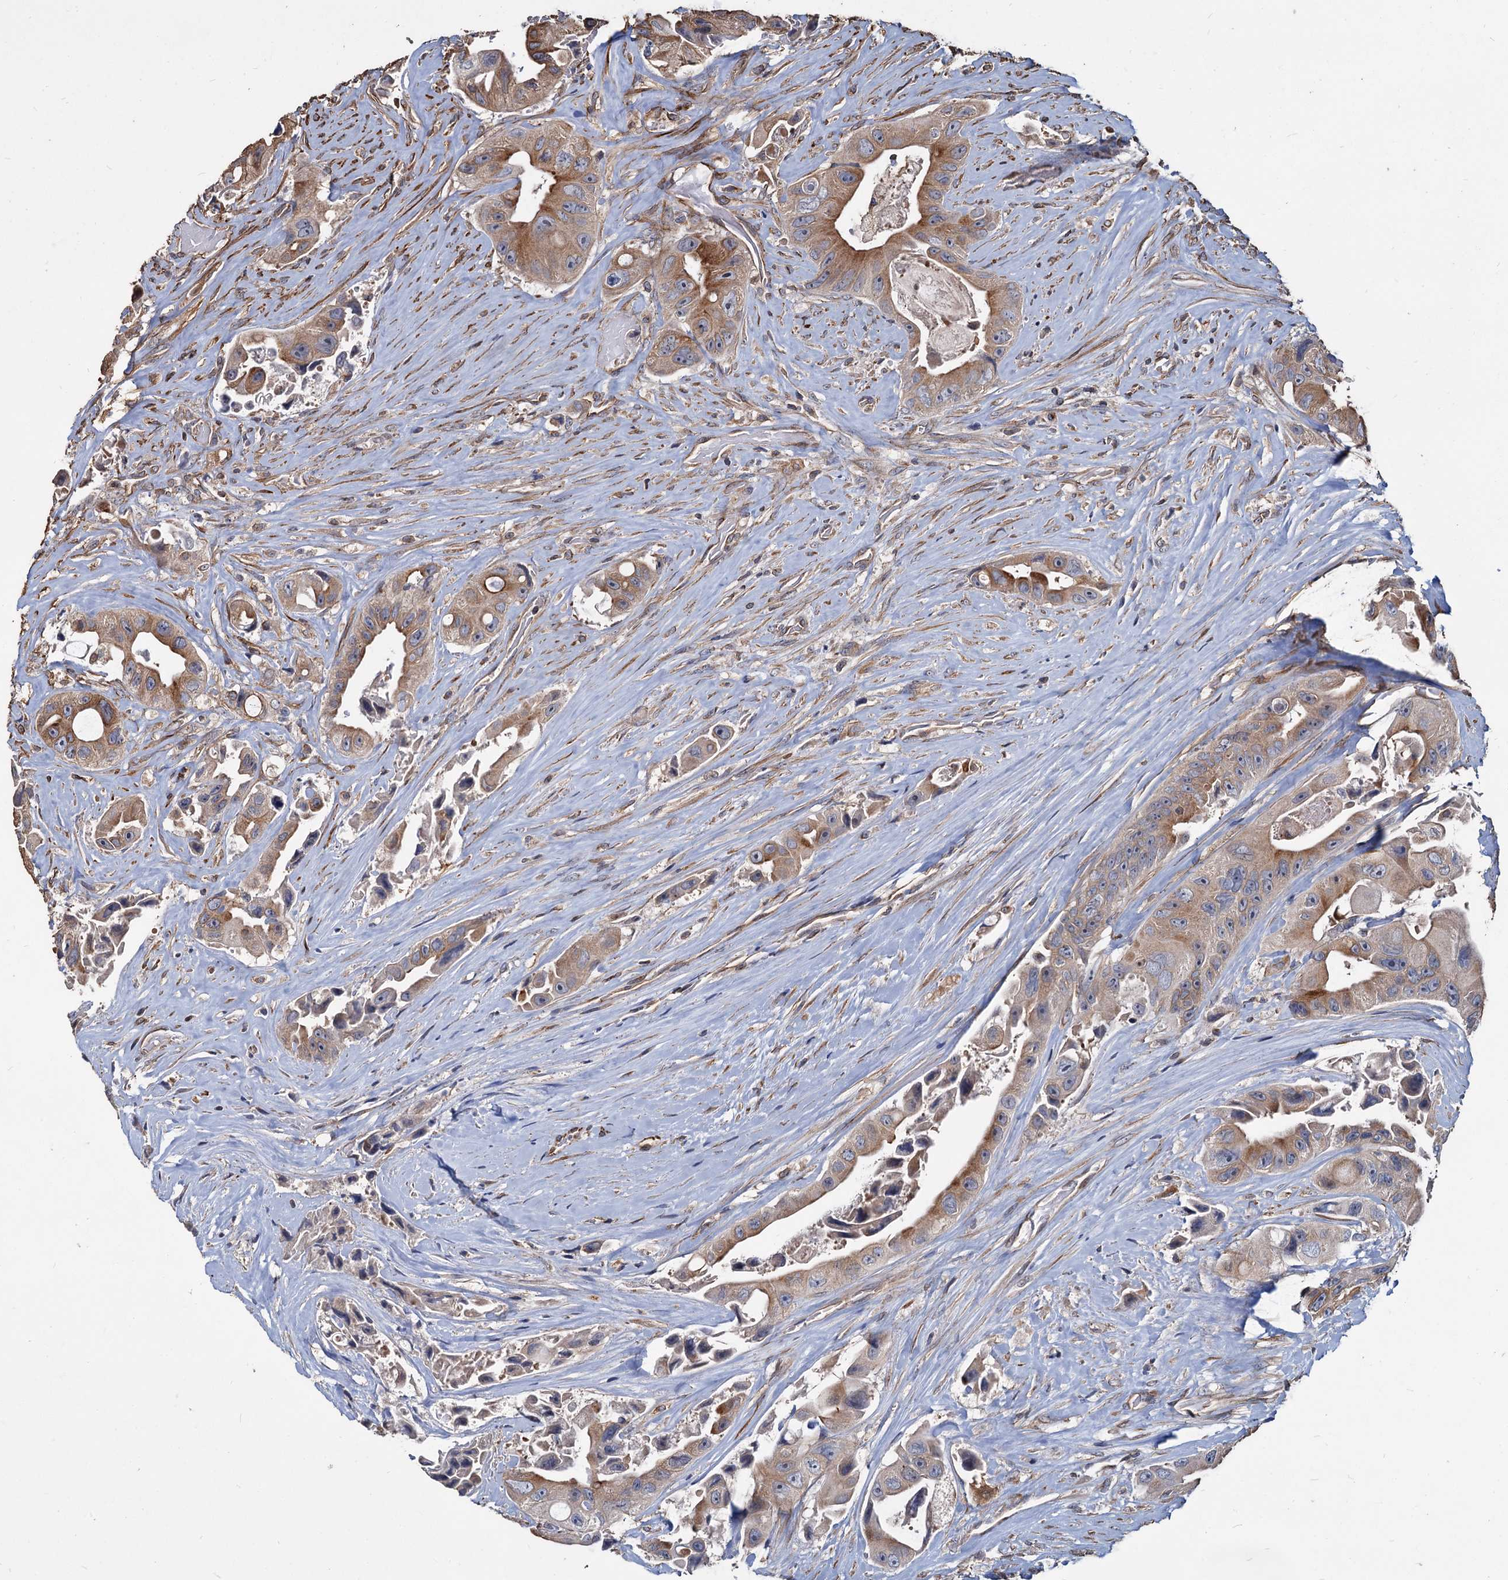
{"staining": {"intensity": "moderate", "quantity": ">75%", "location": "cytoplasmic/membranous"}, "tissue": "colorectal cancer", "cell_type": "Tumor cells", "image_type": "cancer", "snomed": [{"axis": "morphology", "description": "Adenocarcinoma, NOS"}, {"axis": "topography", "description": "Colon"}], "caption": "Protein expression analysis of human adenocarcinoma (colorectal) reveals moderate cytoplasmic/membranous expression in approximately >75% of tumor cells.", "gene": "DEPDC4", "patient": {"sex": "female", "age": 46}}